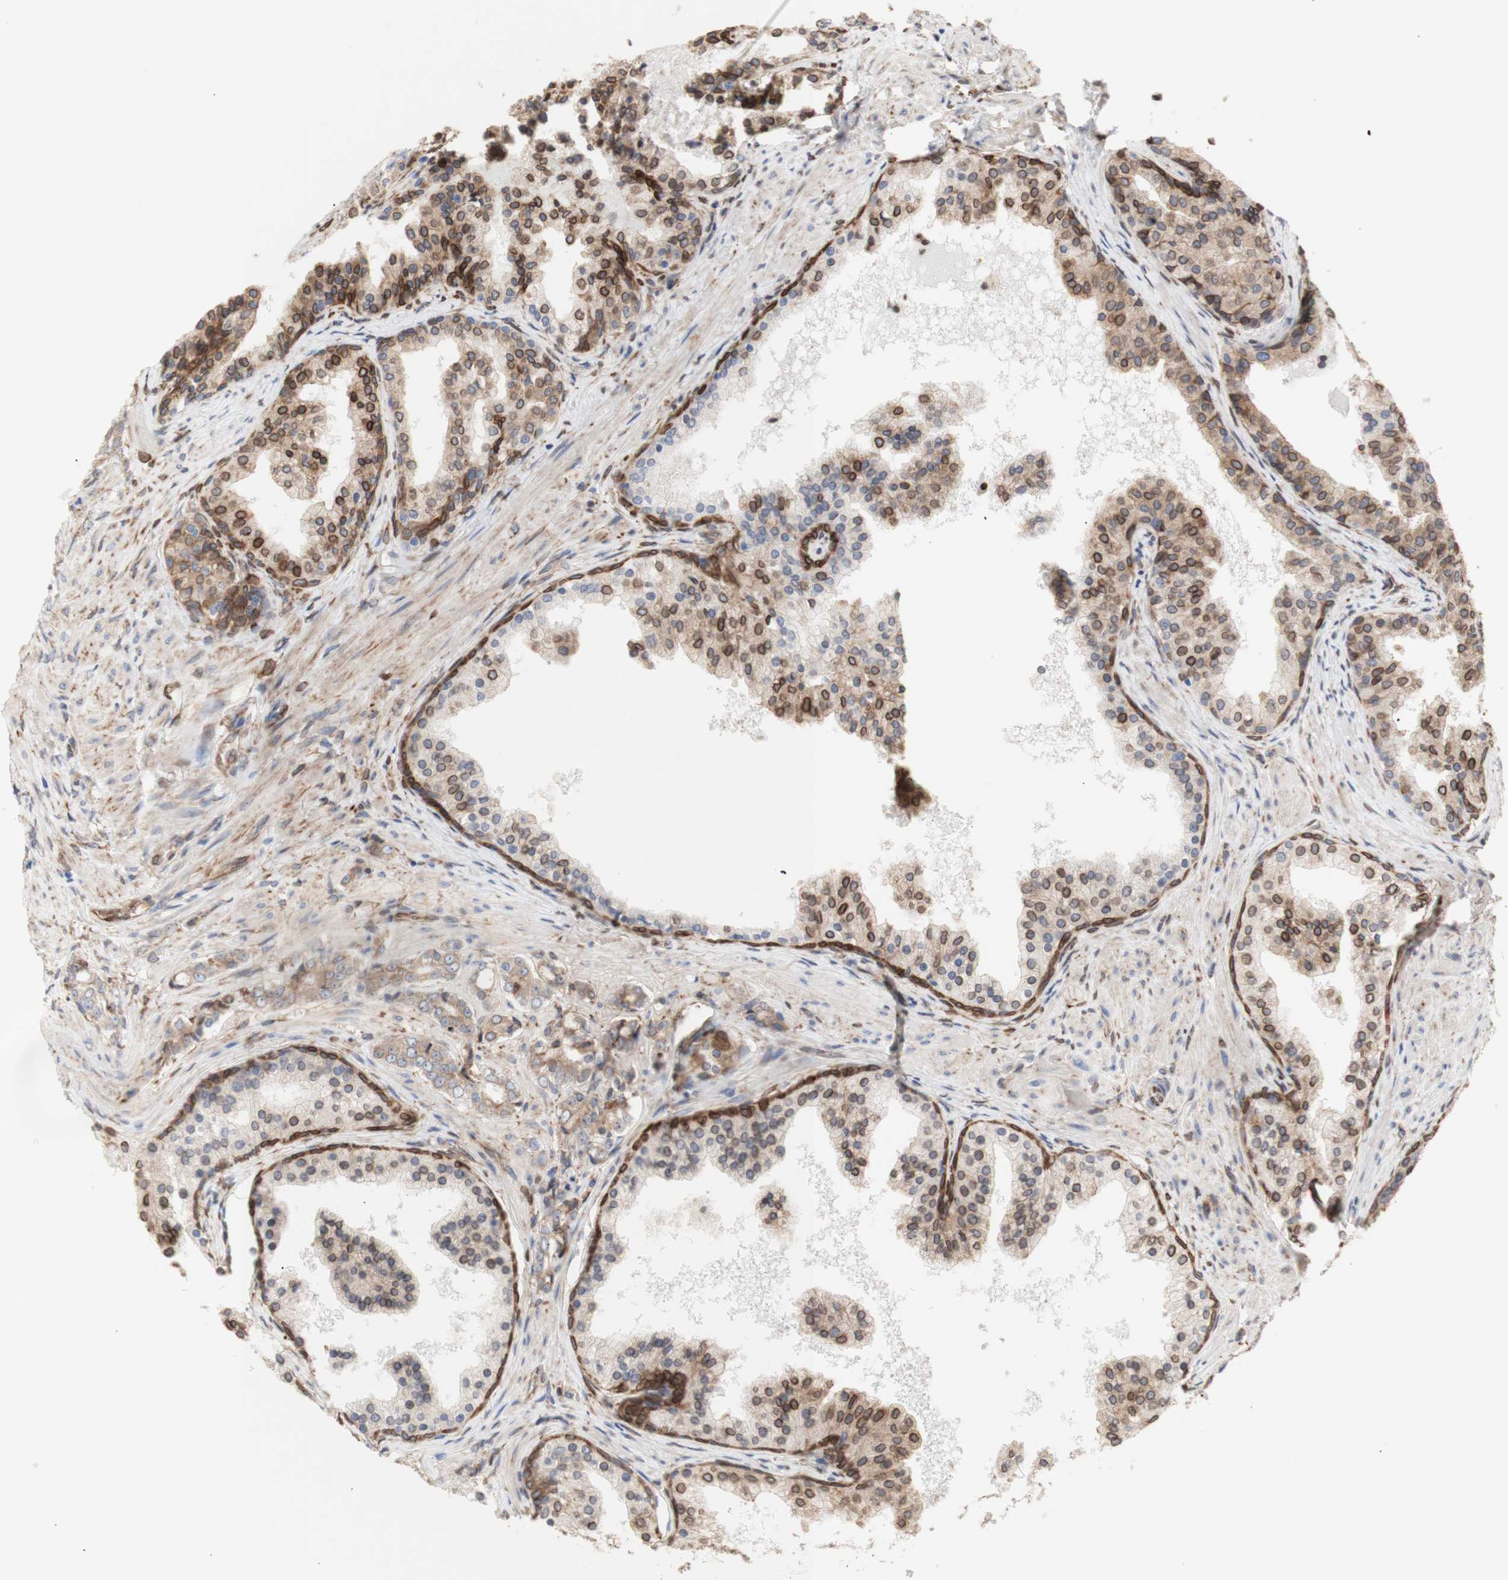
{"staining": {"intensity": "weak", "quantity": ">75%", "location": "cytoplasmic/membranous"}, "tissue": "prostate cancer", "cell_type": "Tumor cells", "image_type": "cancer", "snomed": [{"axis": "morphology", "description": "Adenocarcinoma, Low grade"}, {"axis": "topography", "description": "Prostate"}], "caption": "A high-resolution image shows IHC staining of prostate cancer, which exhibits weak cytoplasmic/membranous expression in approximately >75% of tumor cells. (brown staining indicates protein expression, while blue staining denotes nuclei).", "gene": "ERLIN1", "patient": {"sex": "male", "age": 60}}